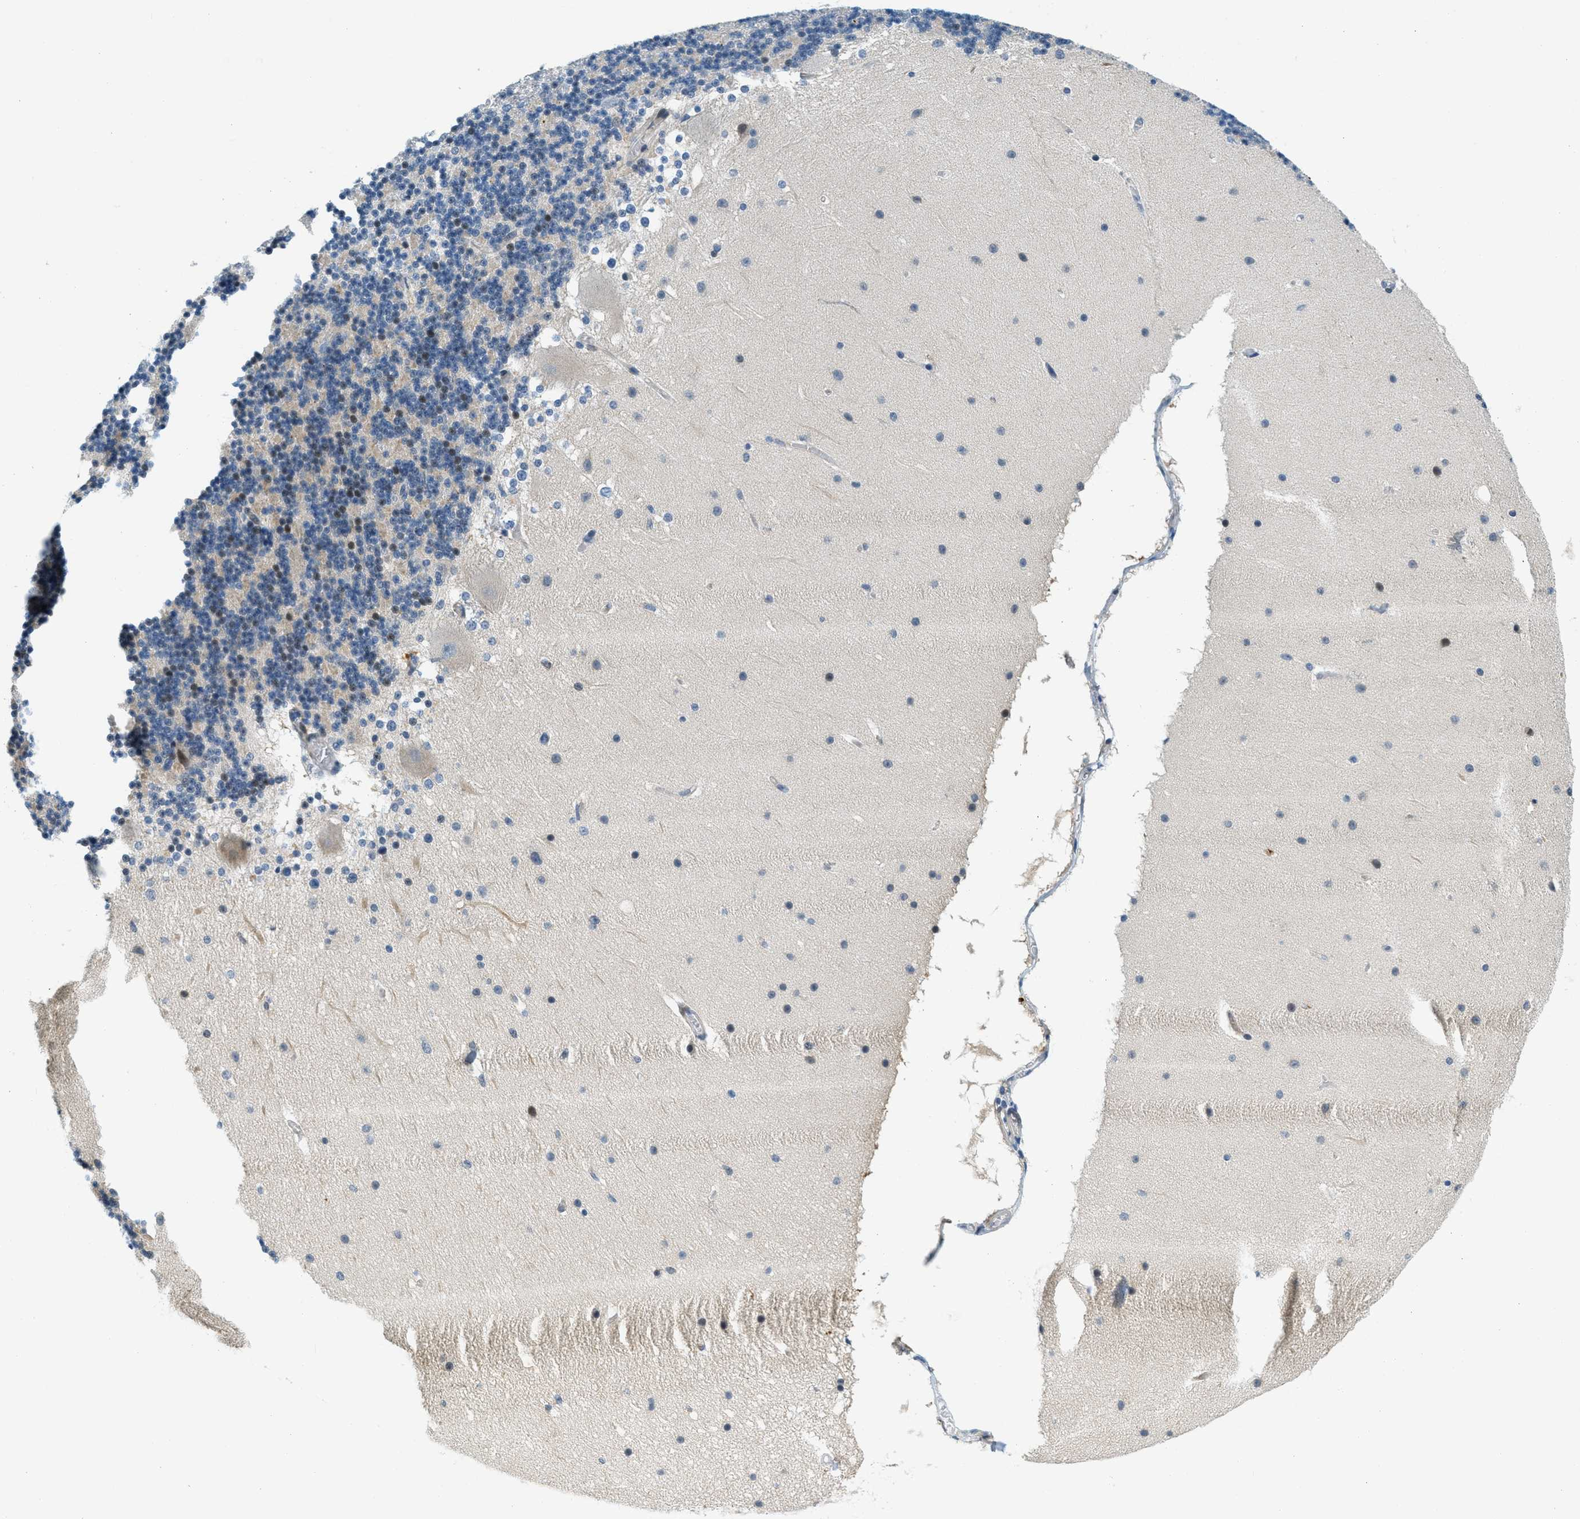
{"staining": {"intensity": "weak", "quantity": "<25%", "location": "nuclear"}, "tissue": "cerebellum", "cell_type": "Cells in granular layer", "image_type": "normal", "snomed": [{"axis": "morphology", "description": "Normal tissue, NOS"}, {"axis": "topography", "description": "Cerebellum"}], "caption": "DAB (3,3'-diaminobenzidine) immunohistochemical staining of unremarkable human cerebellum reveals no significant positivity in cells in granular layer. (Stains: DAB immunohistochemistry with hematoxylin counter stain, Microscopy: brightfield microscopy at high magnification).", "gene": "CYP4X1", "patient": {"sex": "female", "age": 19}}